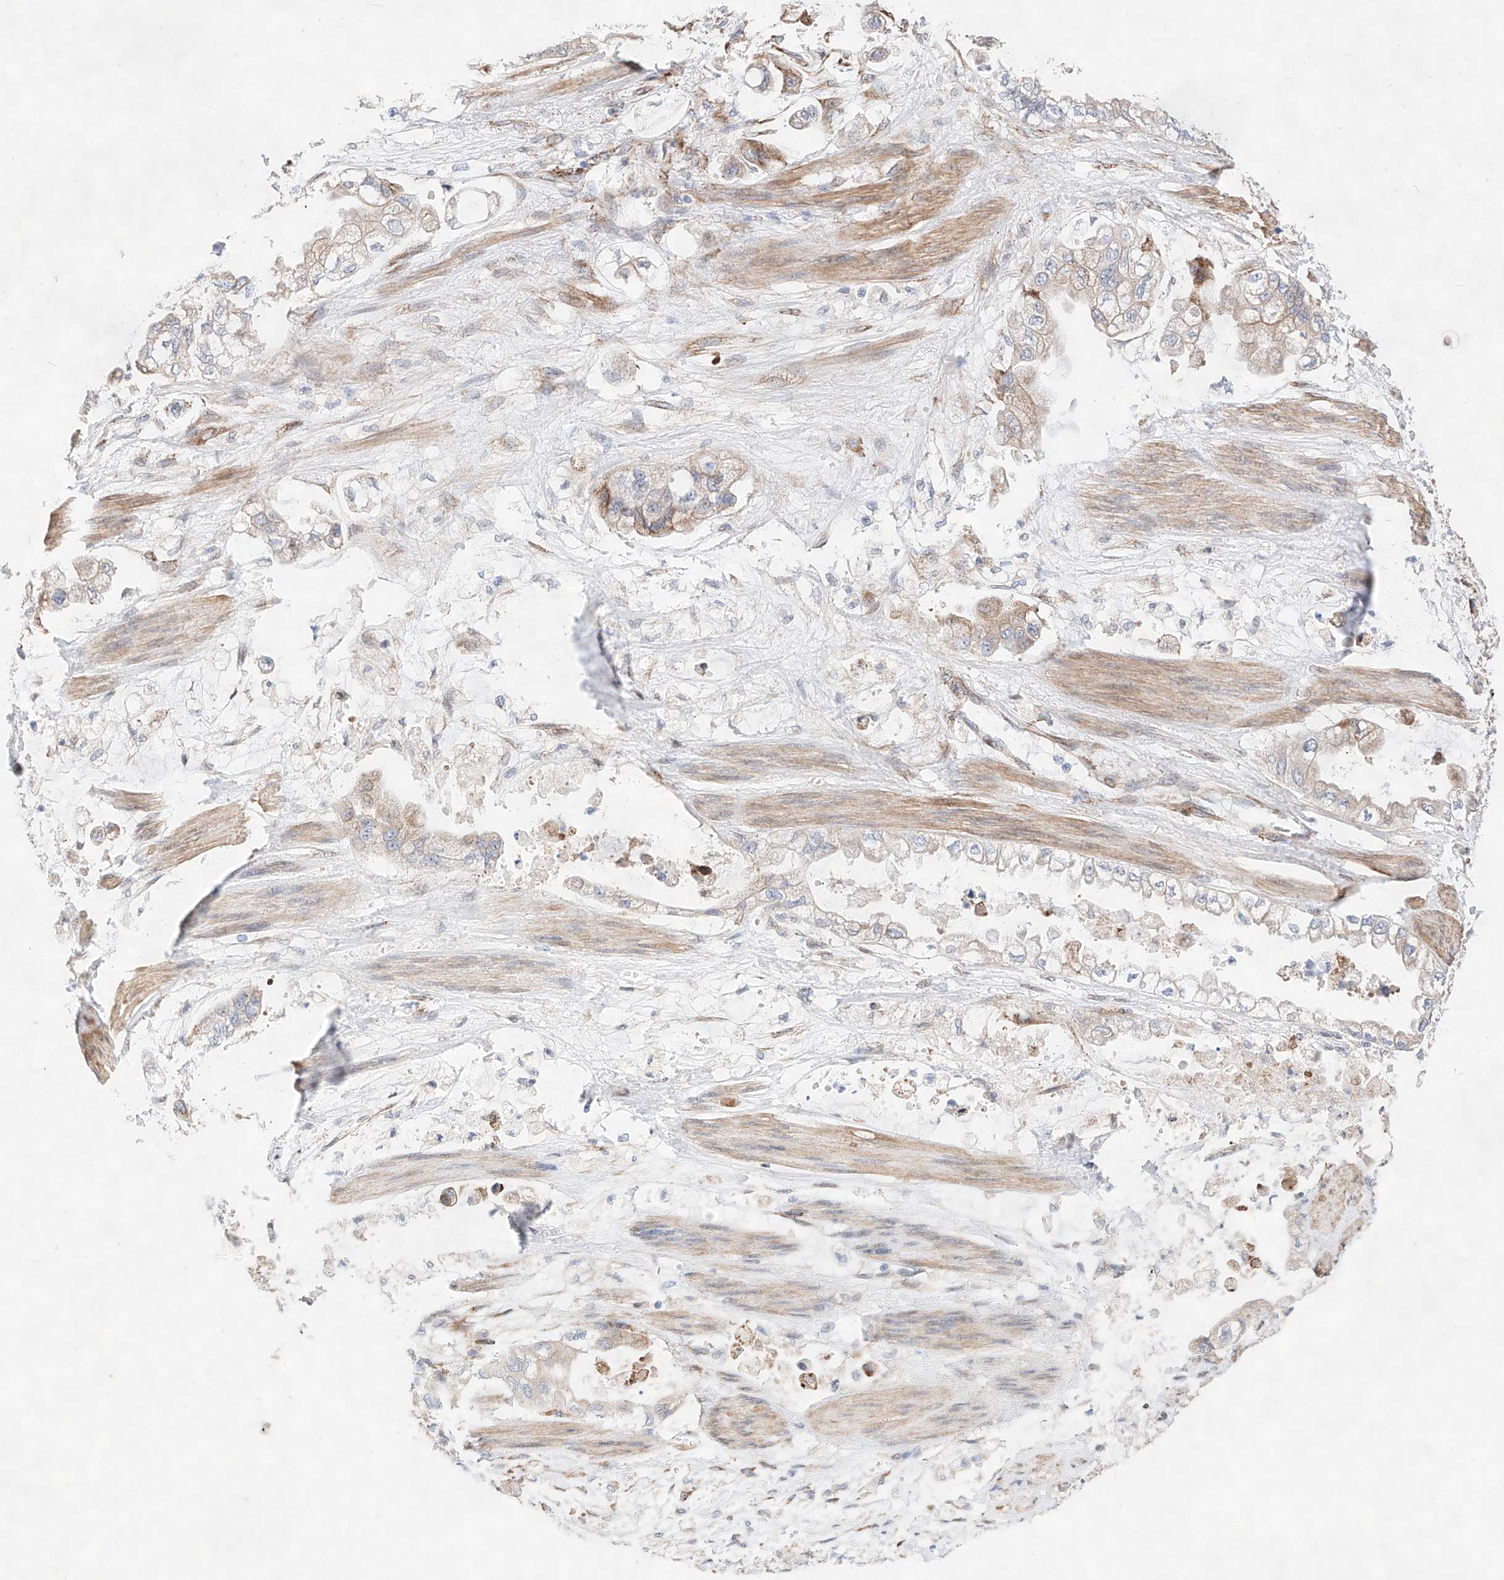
{"staining": {"intensity": "weak", "quantity": "25%-75%", "location": "cytoplasmic/membranous"}, "tissue": "stomach cancer", "cell_type": "Tumor cells", "image_type": "cancer", "snomed": [{"axis": "morphology", "description": "Adenocarcinoma, NOS"}, {"axis": "topography", "description": "Stomach"}], "caption": "Stomach cancer stained with DAB immunohistochemistry (IHC) exhibits low levels of weak cytoplasmic/membranous expression in about 25%-75% of tumor cells. The staining was performed using DAB, with brown indicating positive protein expression. Nuclei are stained blue with hematoxylin.", "gene": "ATP9B", "patient": {"sex": "male", "age": 62}}